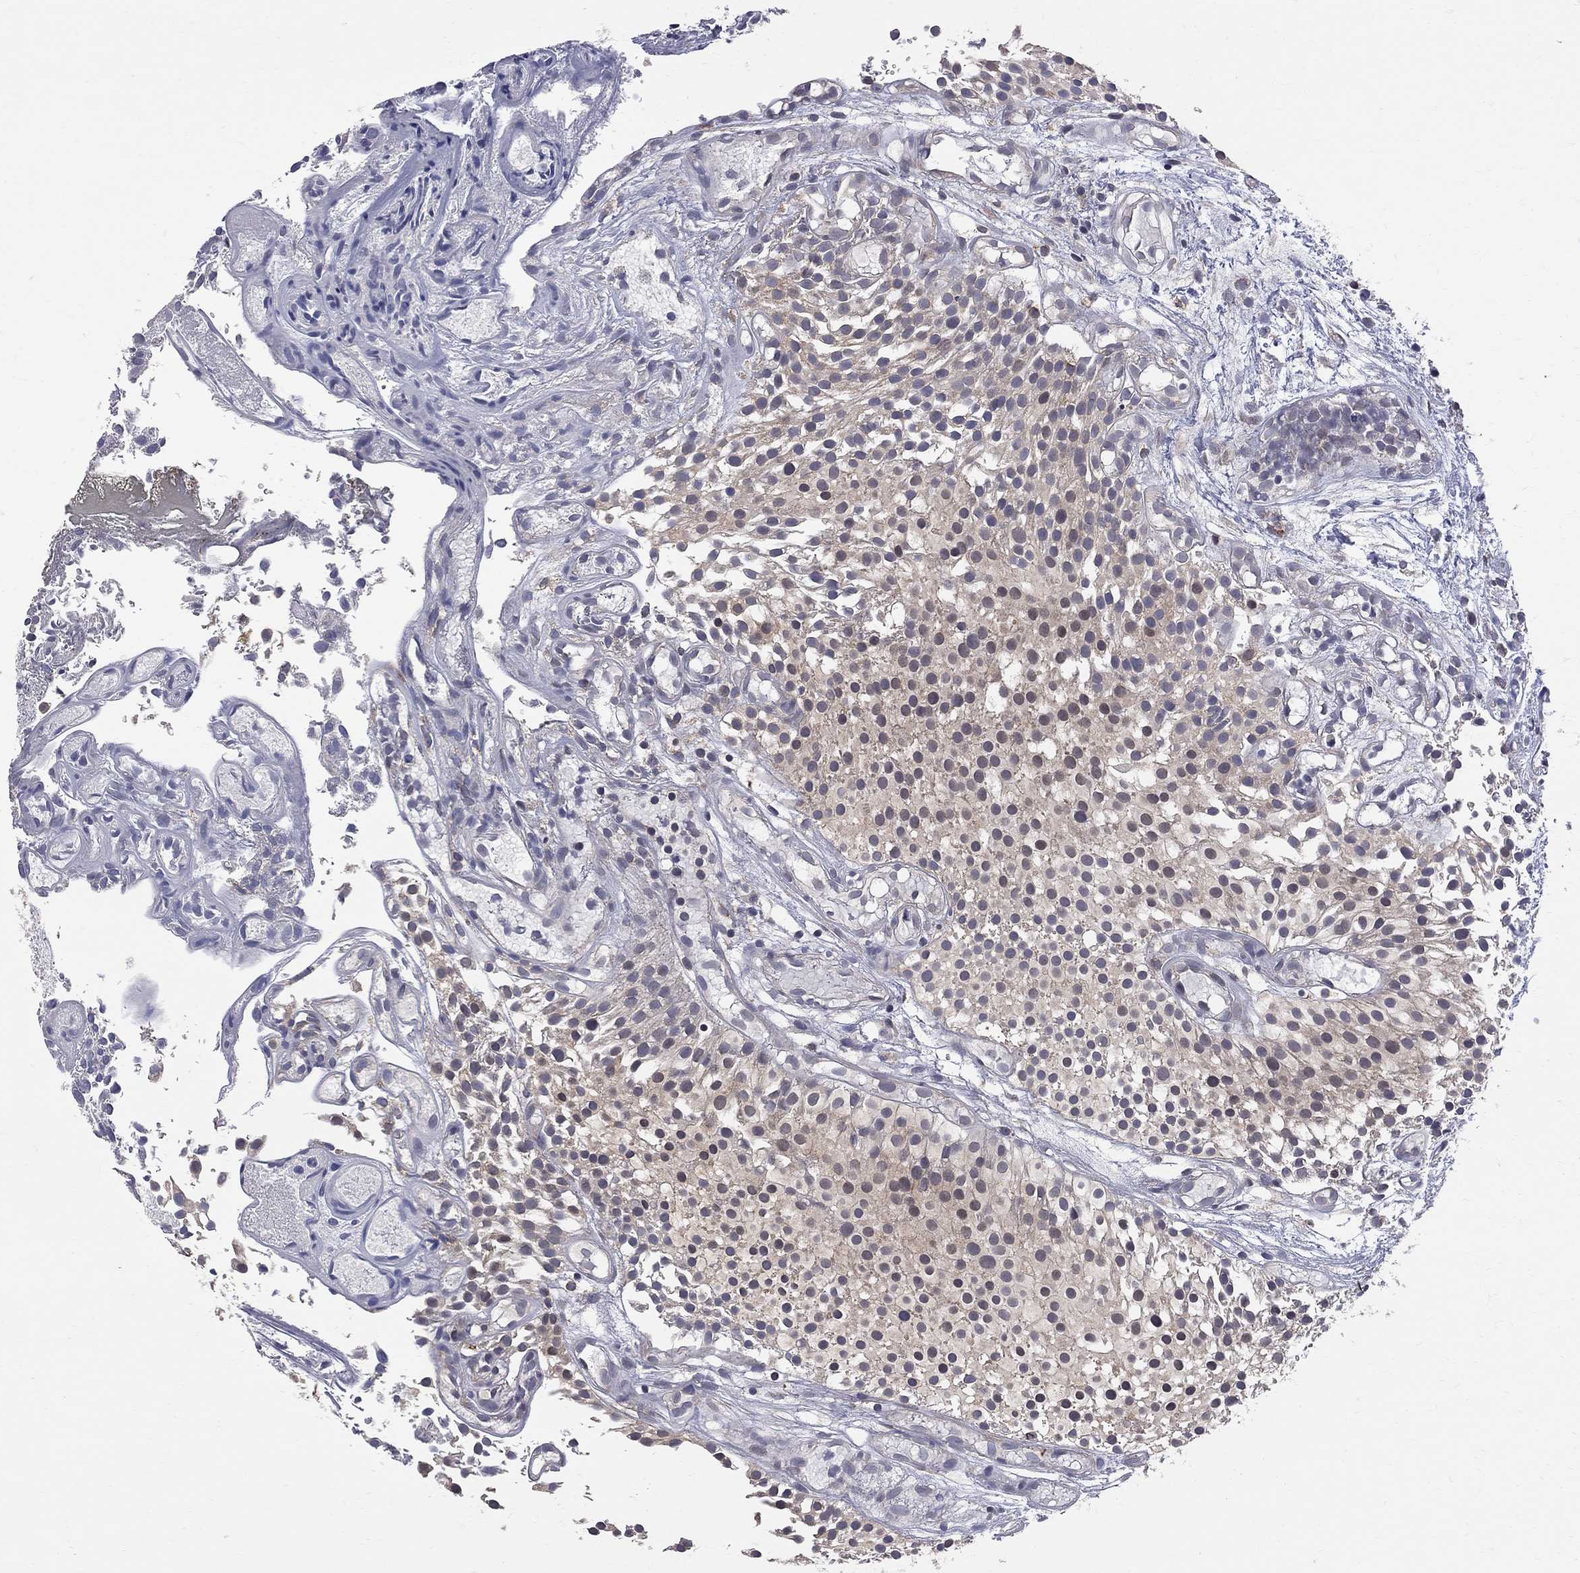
{"staining": {"intensity": "weak", "quantity": "25%-75%", "location": "cytoplasmic/membranous"}, "tissue": "urothelial cancer", "cell_type": "Tumor cells", "image_type": "cancer", "snomed": [{"axis": "morphology", "description": "Urothelial carcinoma, Low grade"}, {"axis": "topography", "description": "Urinary bladder"}], "caption": "High-magnification brightfield microscopy of urothelial carcinoma (low-grade) stained with DAB (brown) and counterstained with hematoxylin (blue). tumor cells exhibit weak cytoplasmic/membranous staining is identified in approximately25%-75% of cells.", "gene": "CNOT11", "patient": {"sex": "male", "age": 79}}